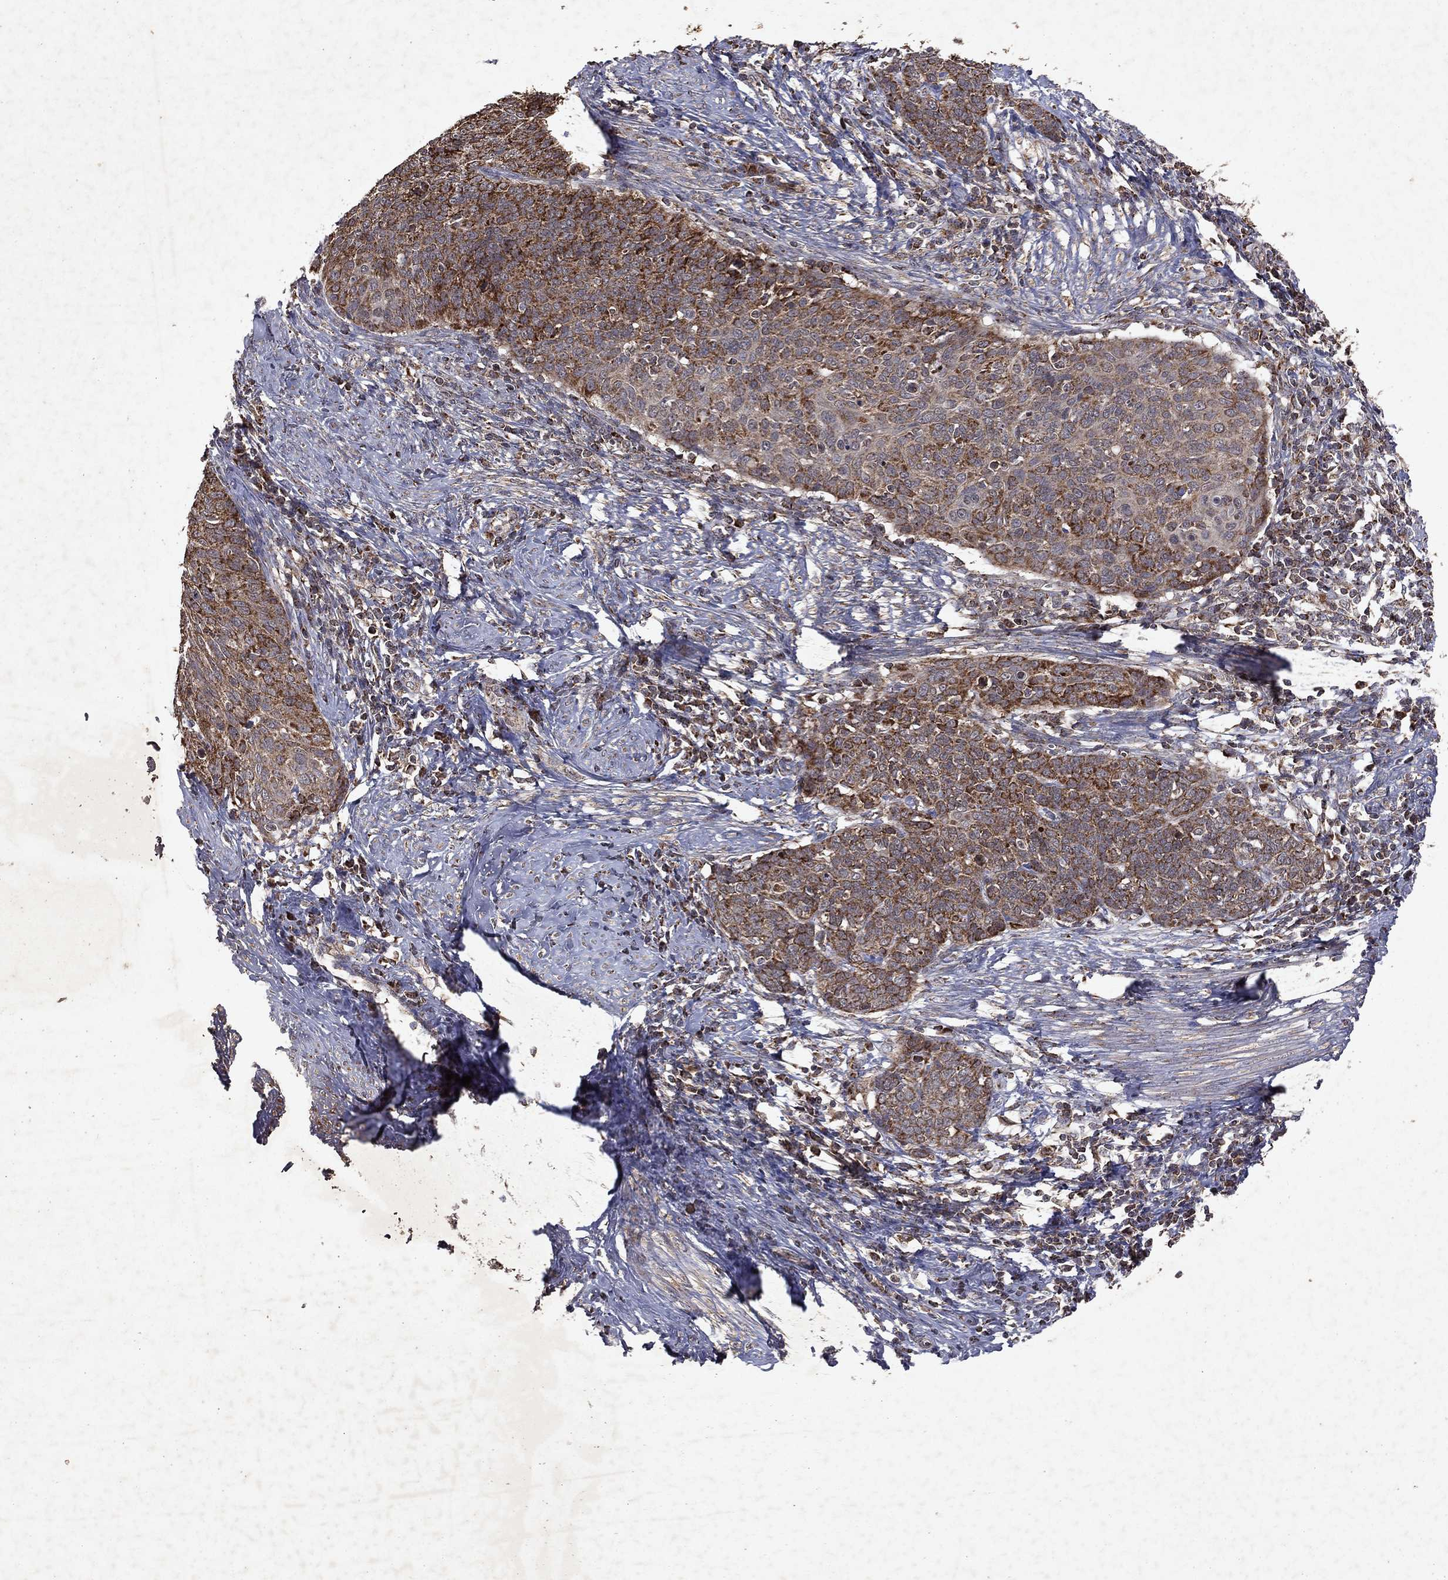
{"staining": {"intensity": "strong", "quantity": "<25%", "location": "cytoplasmic/membranous"}, "tissue": "cervical cancer", "cell_type": "Tumor cells", "image_type": "cancer", "snomed": [{"axis": "morphology", "description": "Normal tissue, NOS"}, {"axis": "morphology", "description": "Squamous cell carcinoma, NOS"}, {"axis": "topography", "description": "Cervix"}], "caption": "The image reveals staining of squamous cell carcinoma (cervical), revealing strong cytoplasmic/membranous protein staining (brown color) within tumor cells.", "gene": "PYROXD2", "patient": {"sex": "female", "age": 39}}